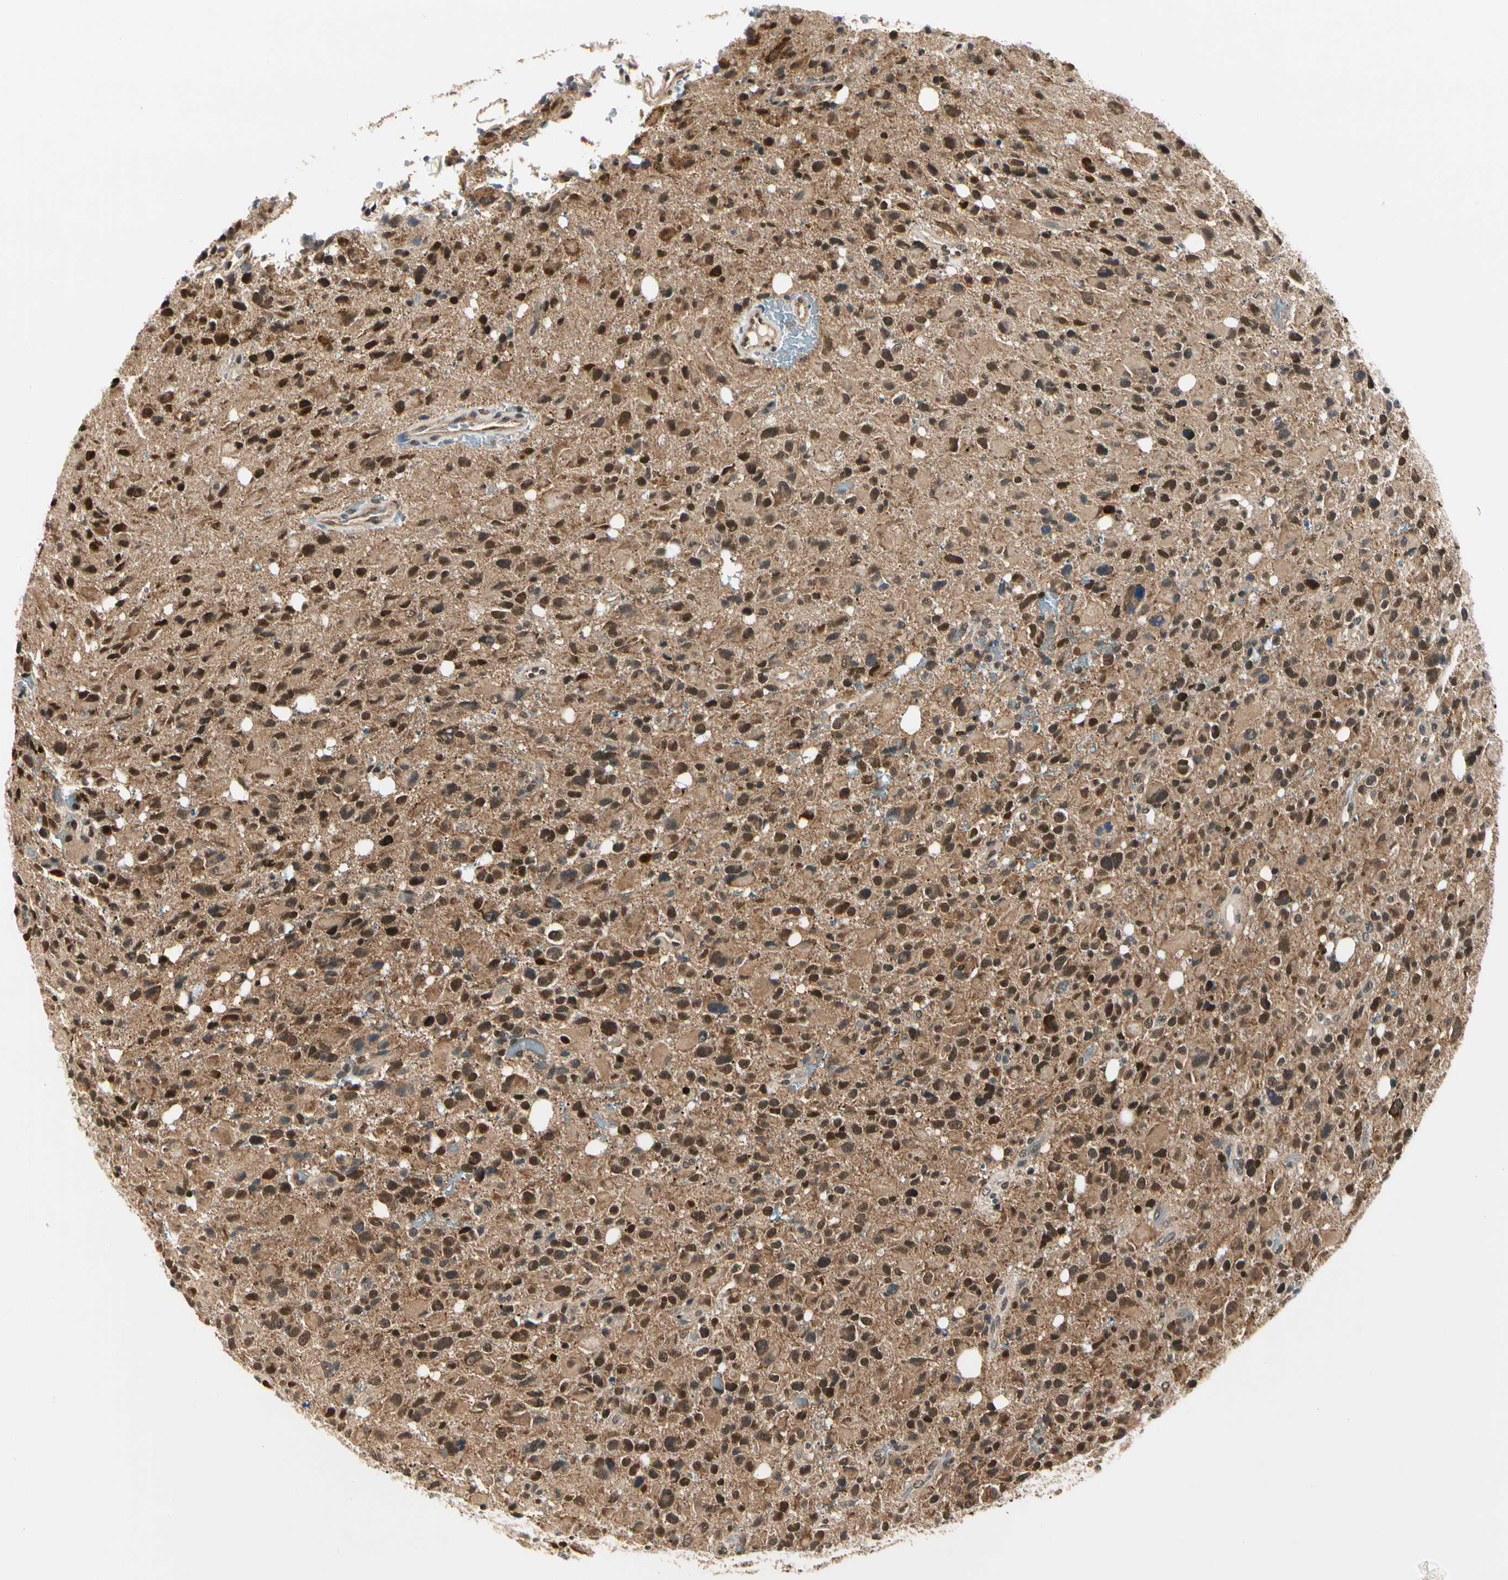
{"staining": {"intensity": "strong", "quantity": ">75%", "location": "cytoplasmic/membranous"}, "tissue": "glioma", "cell_type": "Tumor cells", "image_type": "cancer", "snomed": [{"axis": "morphology", "description": "Glioma, malignant, High grade"}, {"axis": "topography", "description": "Brain"}], "caption": "The histopathology image reveals a brown stain indicating the presence of a protein in the cytoplasmic/membranous of tumor cells in malignant high-grade glioma. Nuclei are stained in blue.", "gene": "PDK2", "patient": {"sex": "male", "age": 48}}